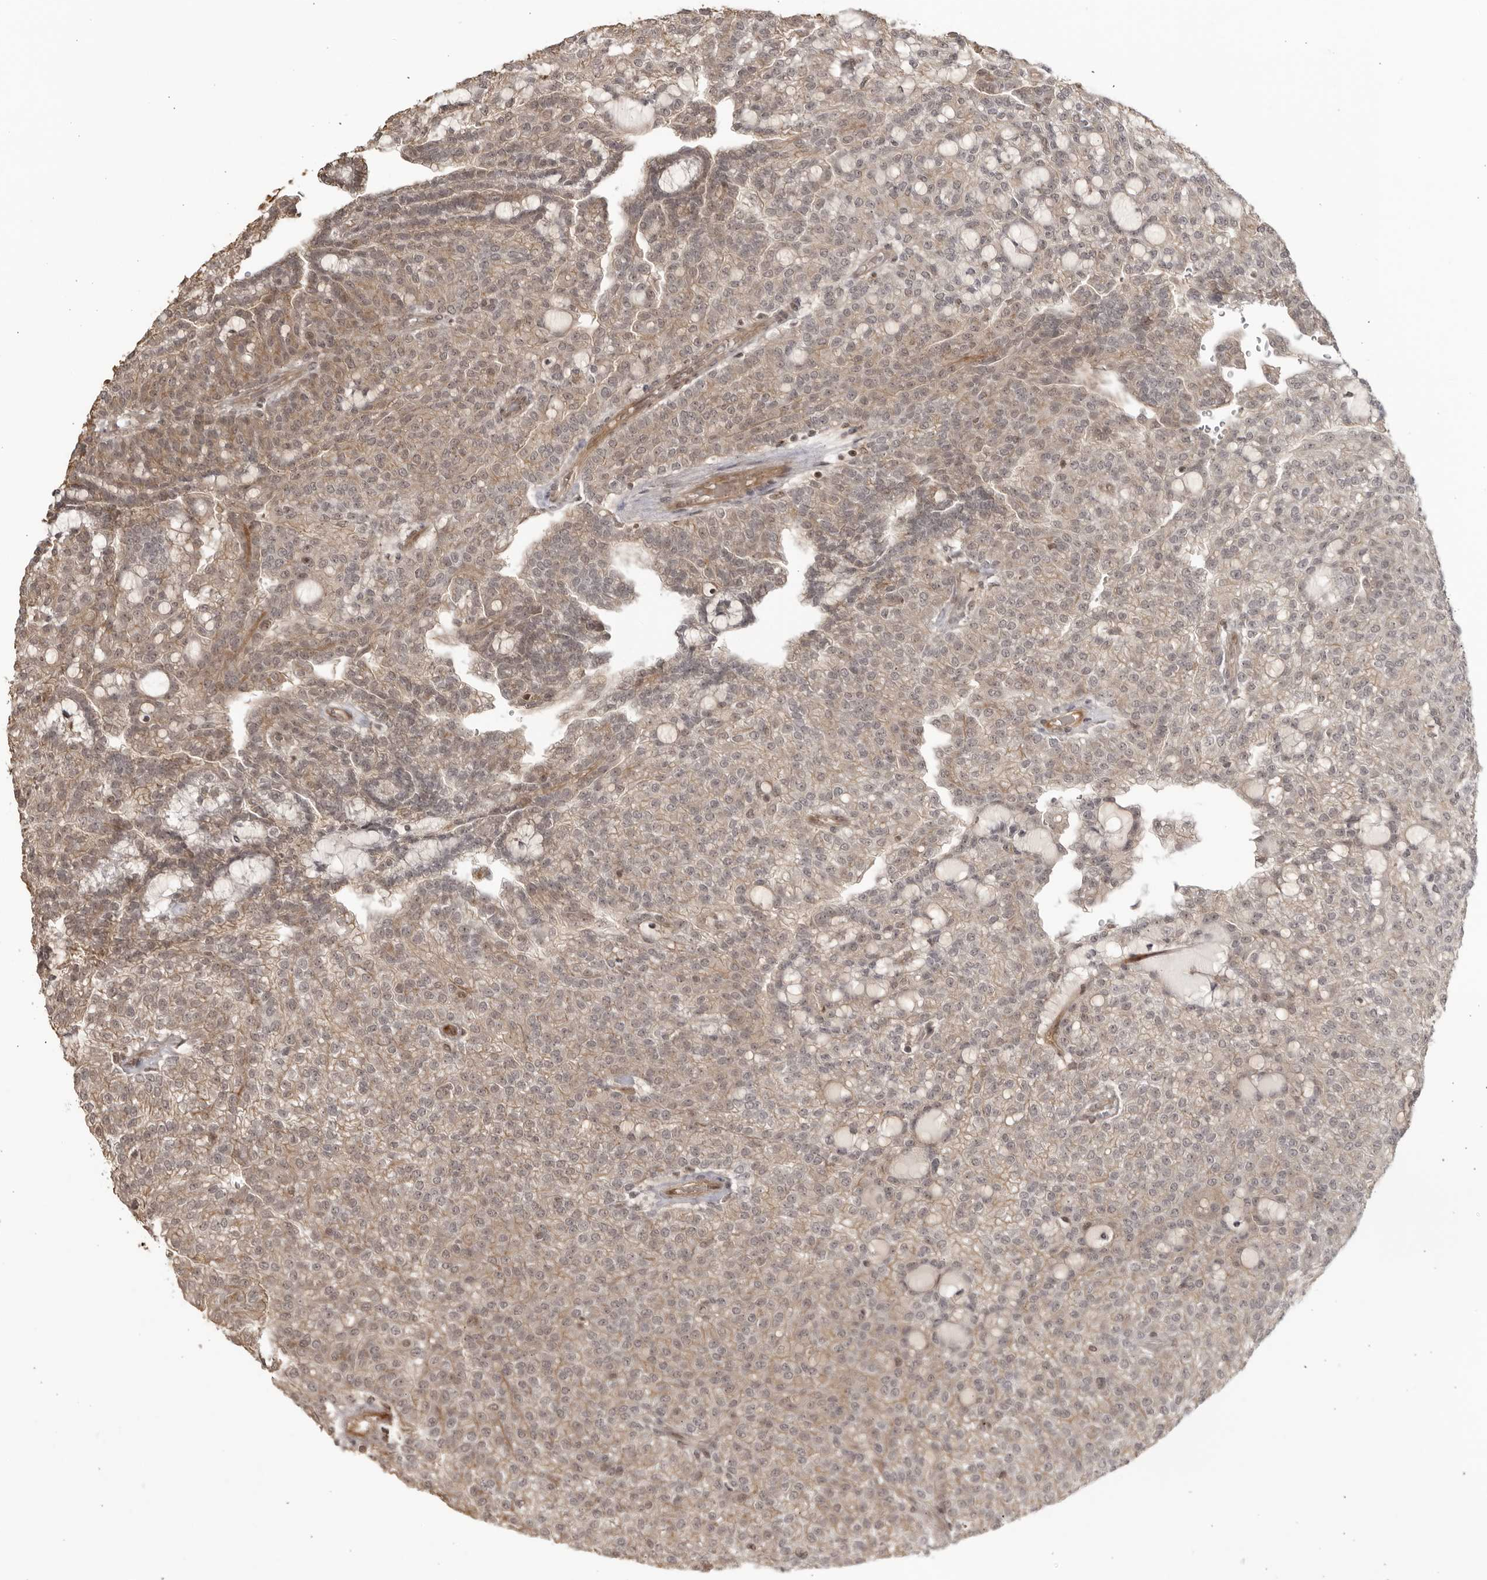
{"staining": {"intensity": "weak", "quantity": "25%-75%", "location": "cytoplasmic/membranous"}, "tissue": "renal cancer", "cell_type": "Tumor cells", "image_type": "cancer", "snomed": [{"axis": "morphology", "description": "Adenocarcinoma, NOS"}, {"axis": "topography", "description": "Kidney"}], "caption": "Immunohistochemical staining of renal cancer (adenocarcinoma) displays low levels of weak cytoplasmic/membranous staining in approximately 25%-75% of tumor cells.", "gene": "TCF21", "patient": {"sex": "male", "age": 63}}